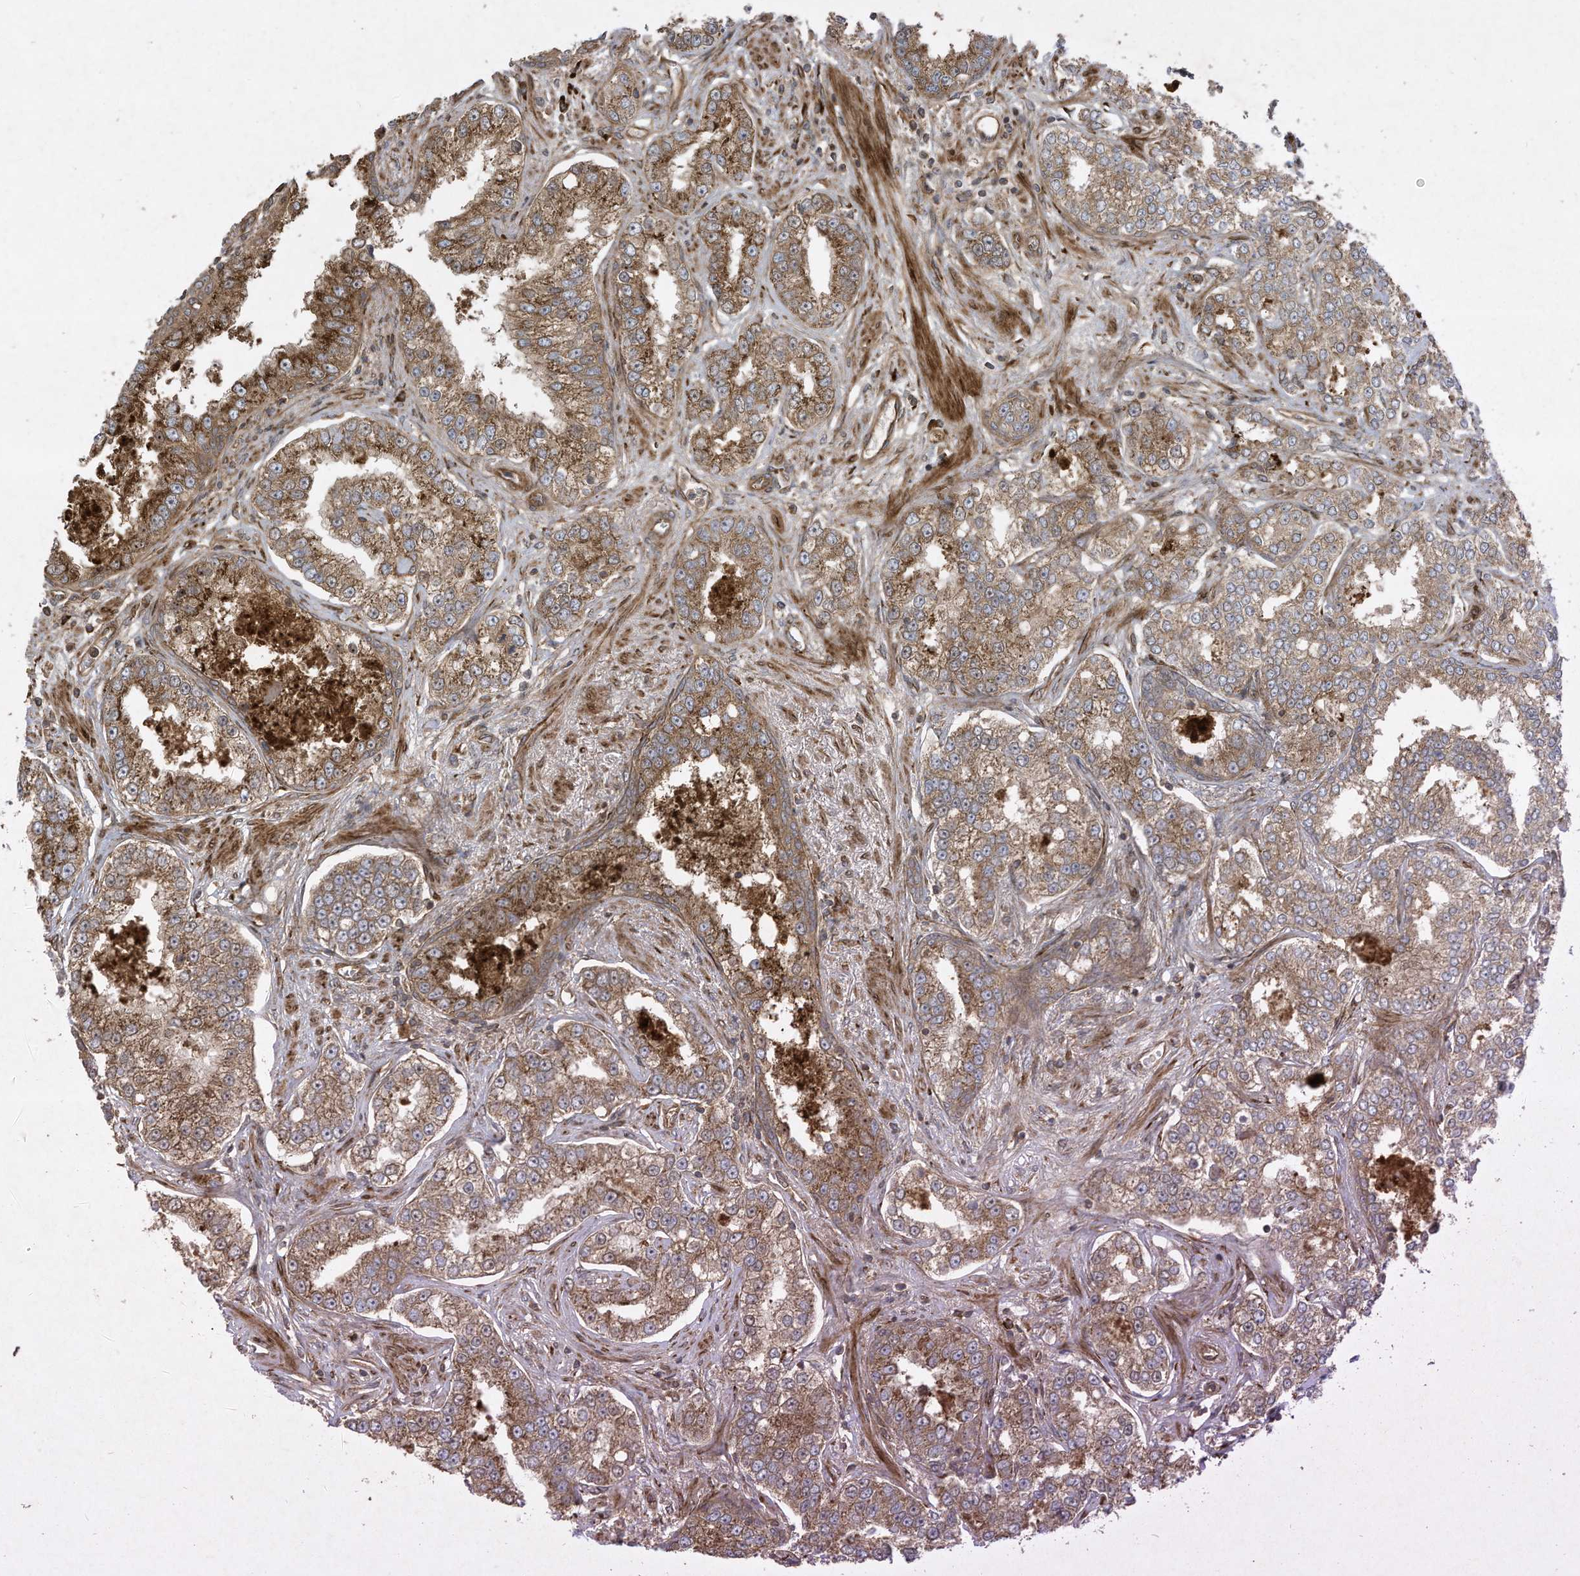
{"staining": {"intensity": "moderate", "quantity": ">75%", "location": "cytoplasmic/membranous"}, "tissue": "prostate cancer", "cell_type": "Tumor cells", "image_type": "cancer", "snomed": [{"axis": "morphology", "description": "Normal tissue, NOS"}, {"axis": "morphology", "description": "Adenocarcinoma, High grade"}, {"axis": "topography", "description": "Prostate"}], "caption": "Moderate cytoplasmic/membranous protein staining is identified in about >75% of tumor cells in adenocarcinoma (high-grade) (prostate).", "gene": "DDIT4", "patient": {"sex": "male", "age": 83}}